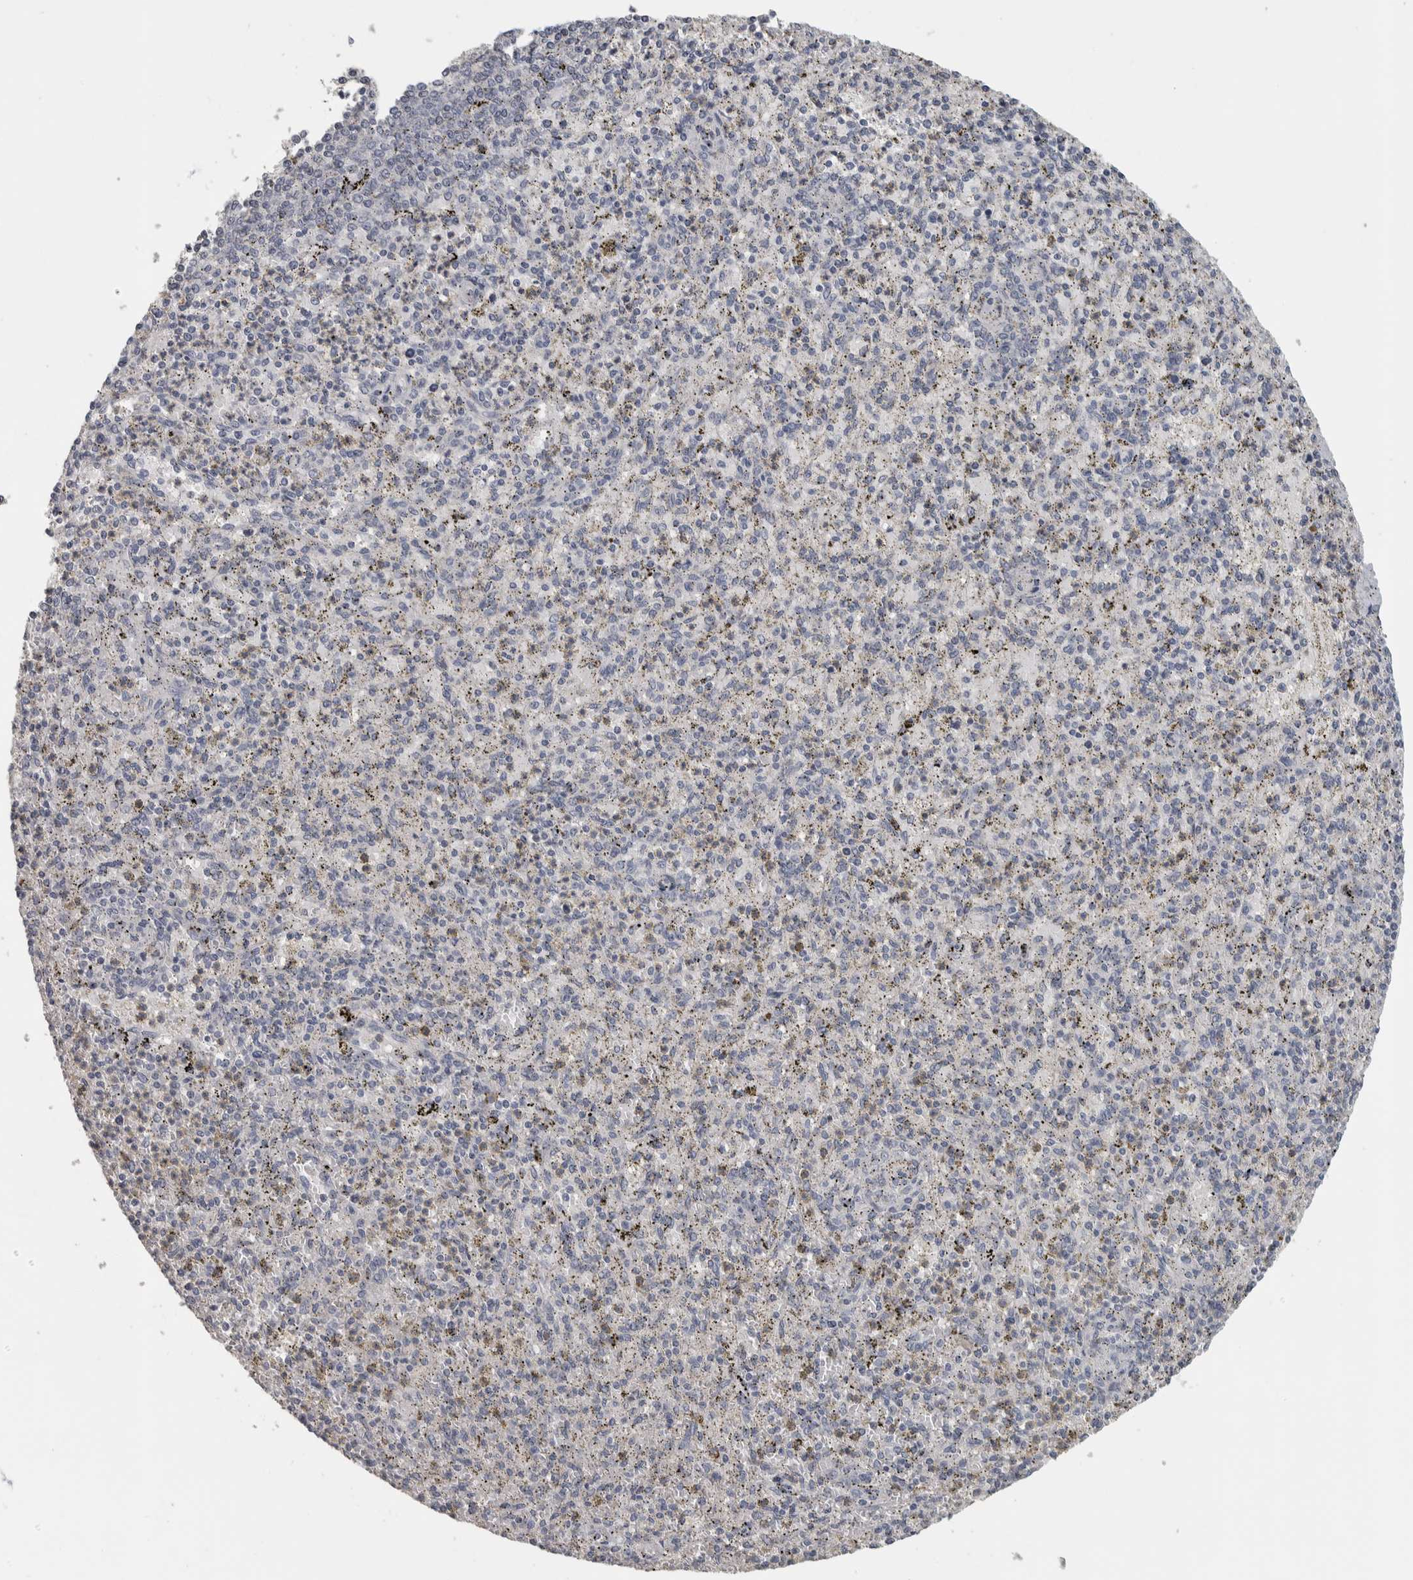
{"staining": {"intensity": "negative", "quantity": "none", "location": "none"}, "tissue": "spleen", "cell_type": "Cells in red pulp", "image_type": "normal", "snomed": [{"axis": "morphology", "description": "Normal tissue, NOS"}, {"axis": "topography", "description": "Spleen"}], "caption": "Cells in red pulp are negative for brown protein staining in benign spleen. The staining is performed using DAB (3,3'-diaminobenzidine) brown chromogen with nuclei counter-stained in using hematoxylin.", "gene": "DCAF10", "patient": {"sex": "male", "age": 72}}